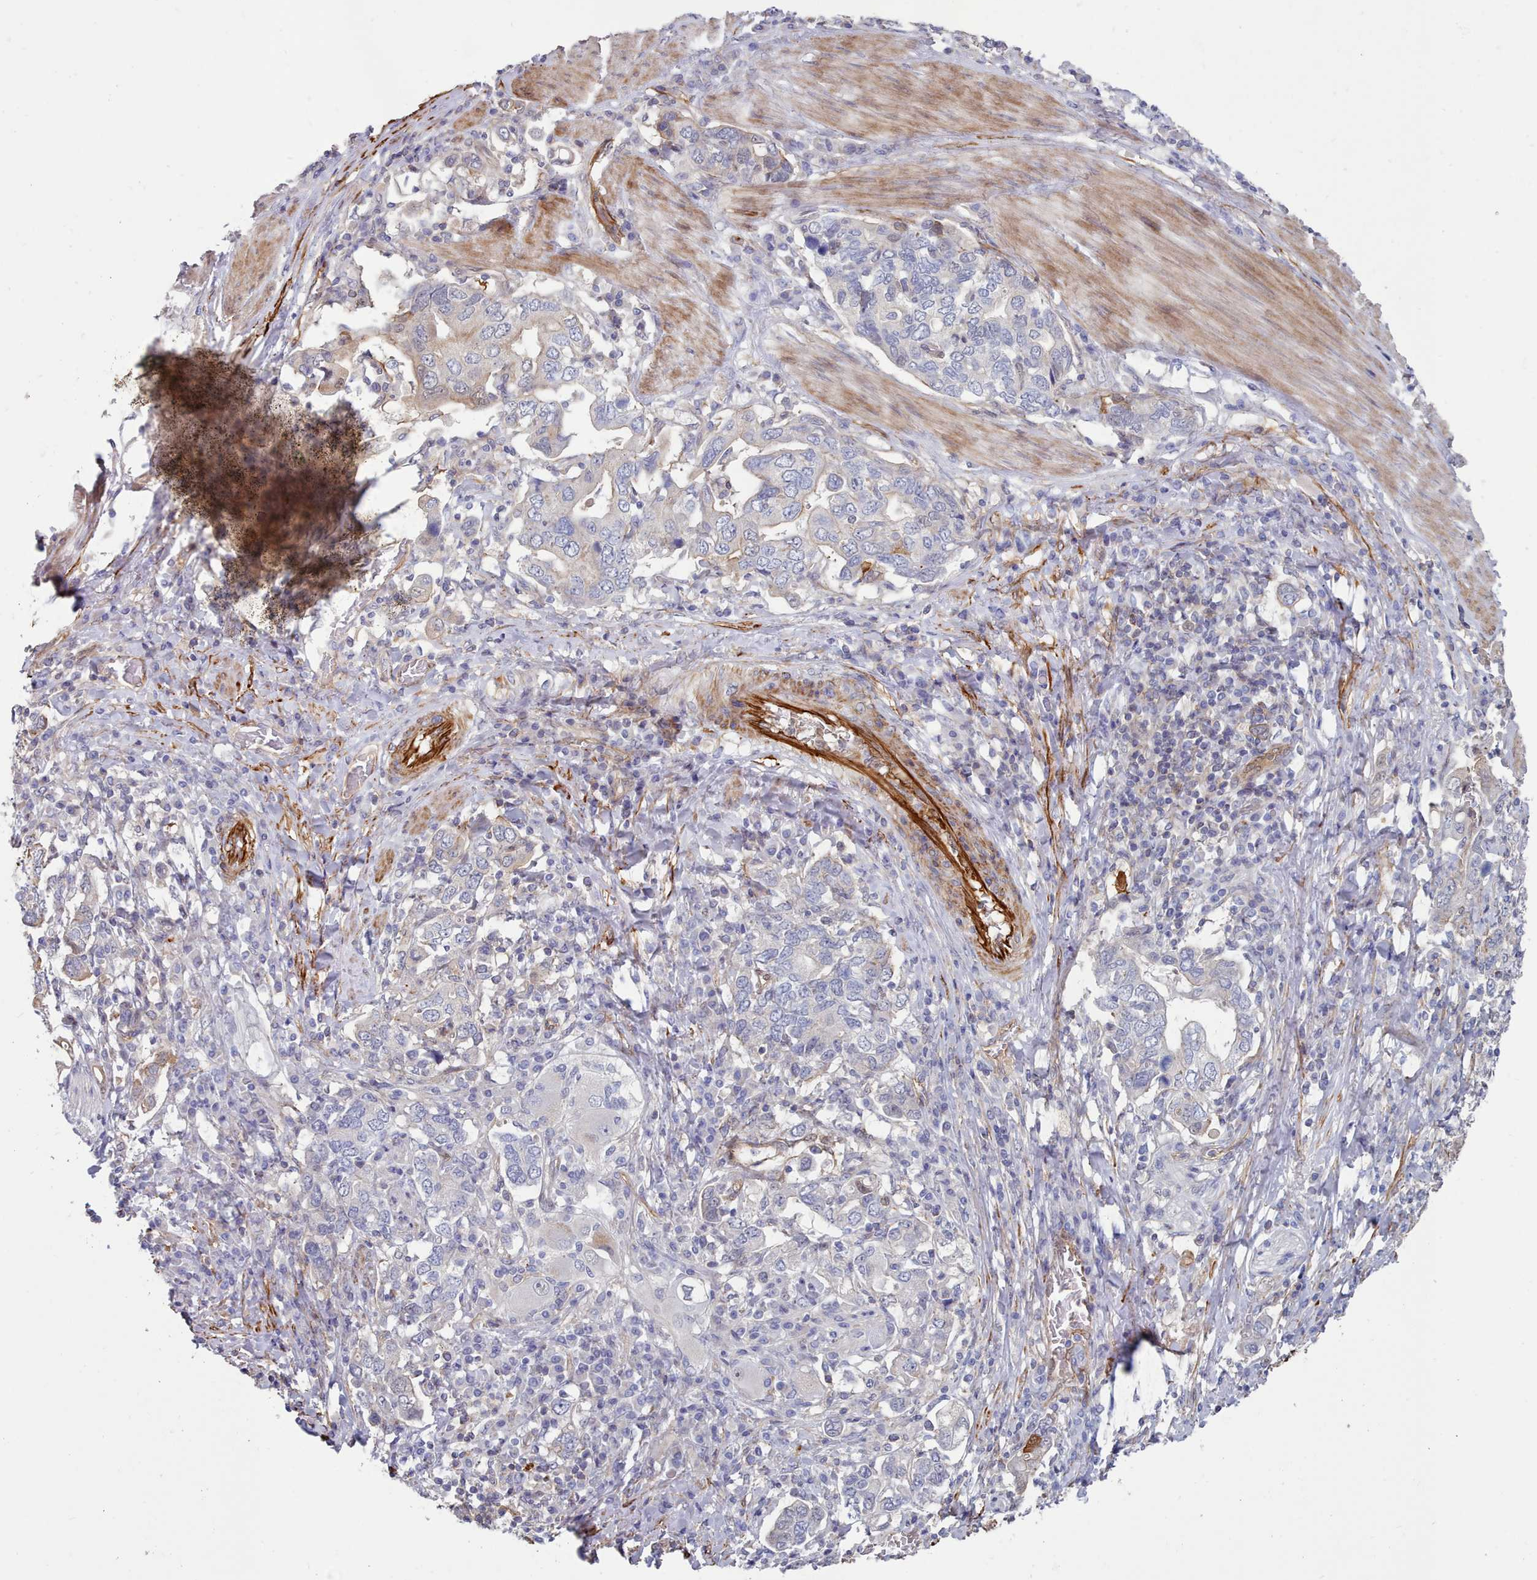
{"staining": {"intensity": "negative", "quantity": "none", "location": "none"}, "tissue": "stomach cancer", "cell_type": "Tumor cells", "image_type": "cancer", "snomed": [{"axis": "morphology", "description": "Adenocarcinoma, NOS"}, {"axis": "topography", "description": "Stomach, upper"}, {"axis": "topography", "description": "Stomach"}], "caption": "An IHC image of stomach cancer (adenocarcinoma) is shown. There is no staining in tumor cells of stomach cancer (adenocarcinoma).", "gene": "G6PC1", "patient": {"sex": "male", "age": 62}}